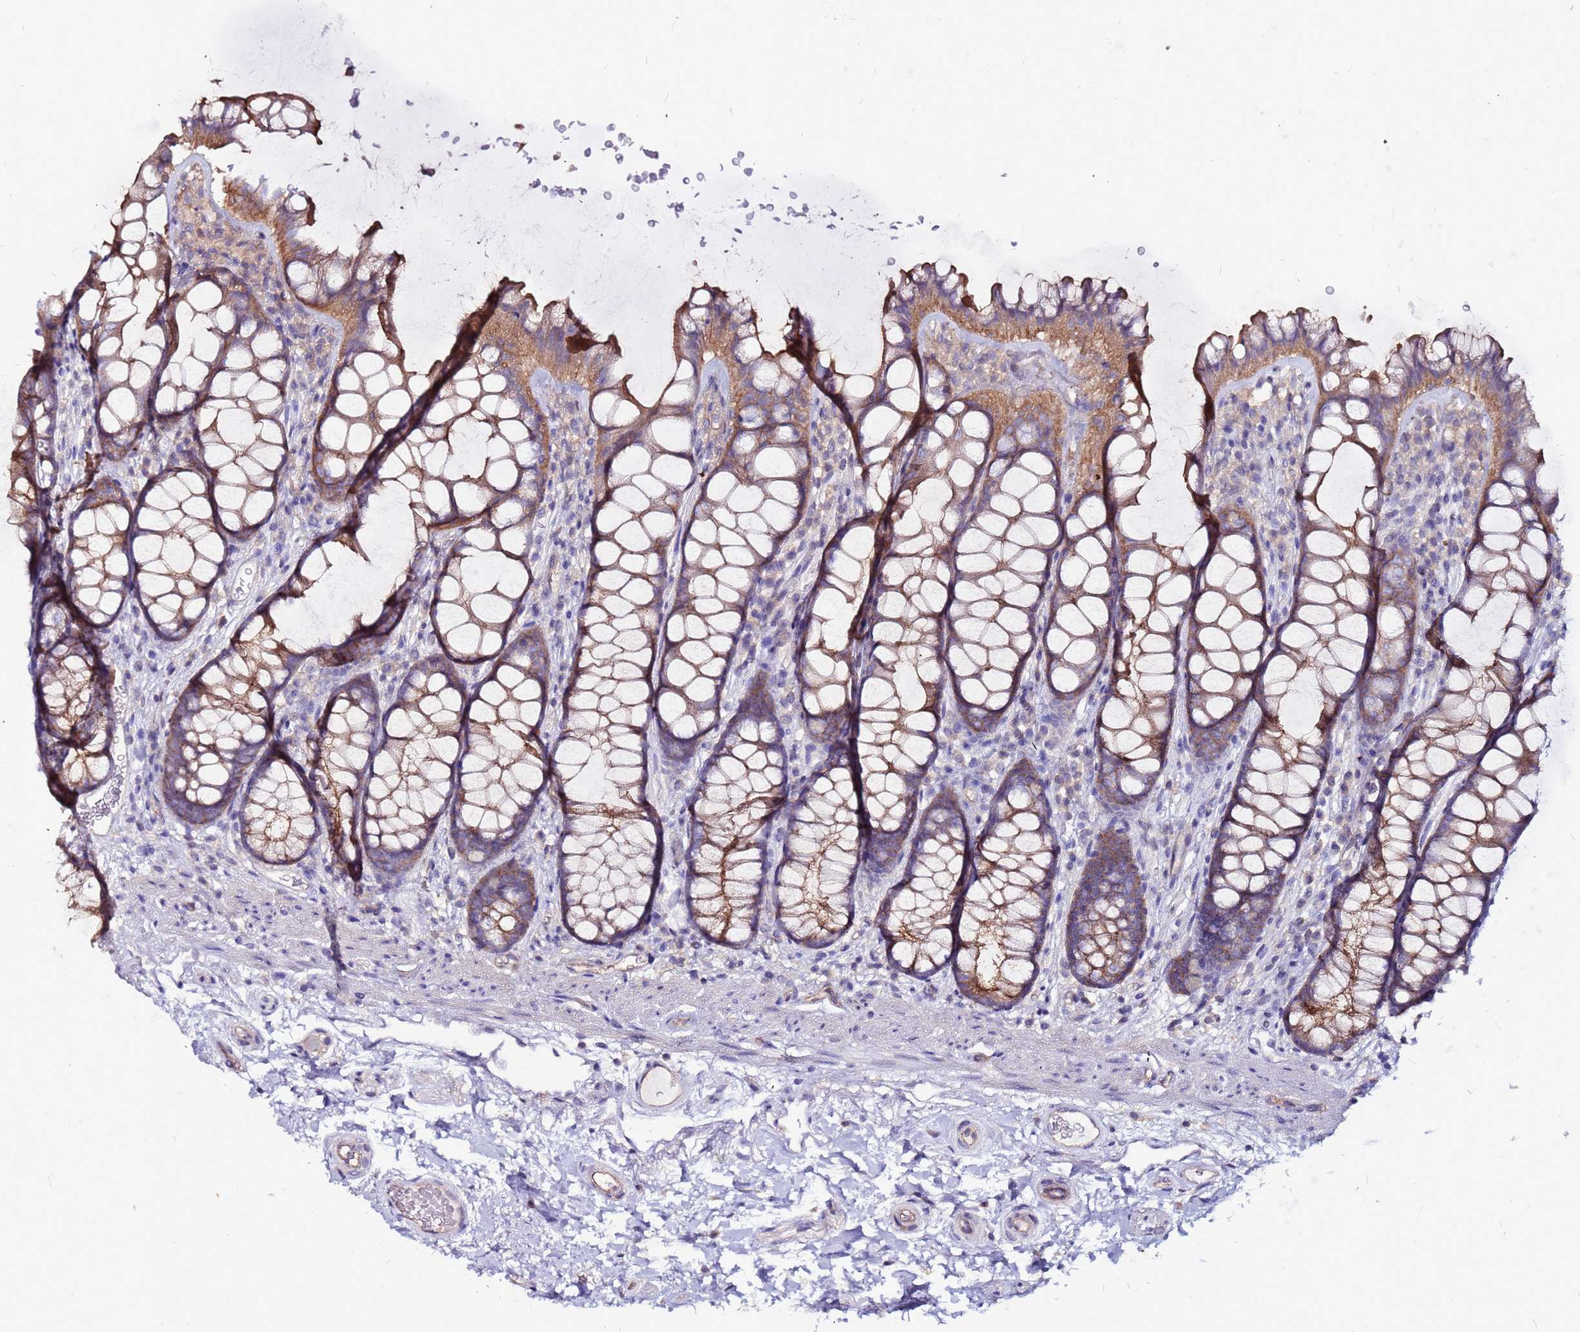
{"staining": {"intensity": "moderate", "quantity": ">75%", "location": "cytoplasmic/membranous"}, "tissue": "colon", "cell_type": "Endothelial cells", "image_type": "normal", "snomed": [{"axis": "morphology", "description": "Normal tissue, NOS"}, {"axis": "topography", "description": "Colon"}], "caption": "Protein staining demonstrates moderate cytoplasmic/membranous positivity in approximately >75% of endothelial cells in normal colon. (Brightfield microscopy of DAB IHC at high magnification).", "gene": "NRN1L", "patient": {"sex": "female", "age": 82}}